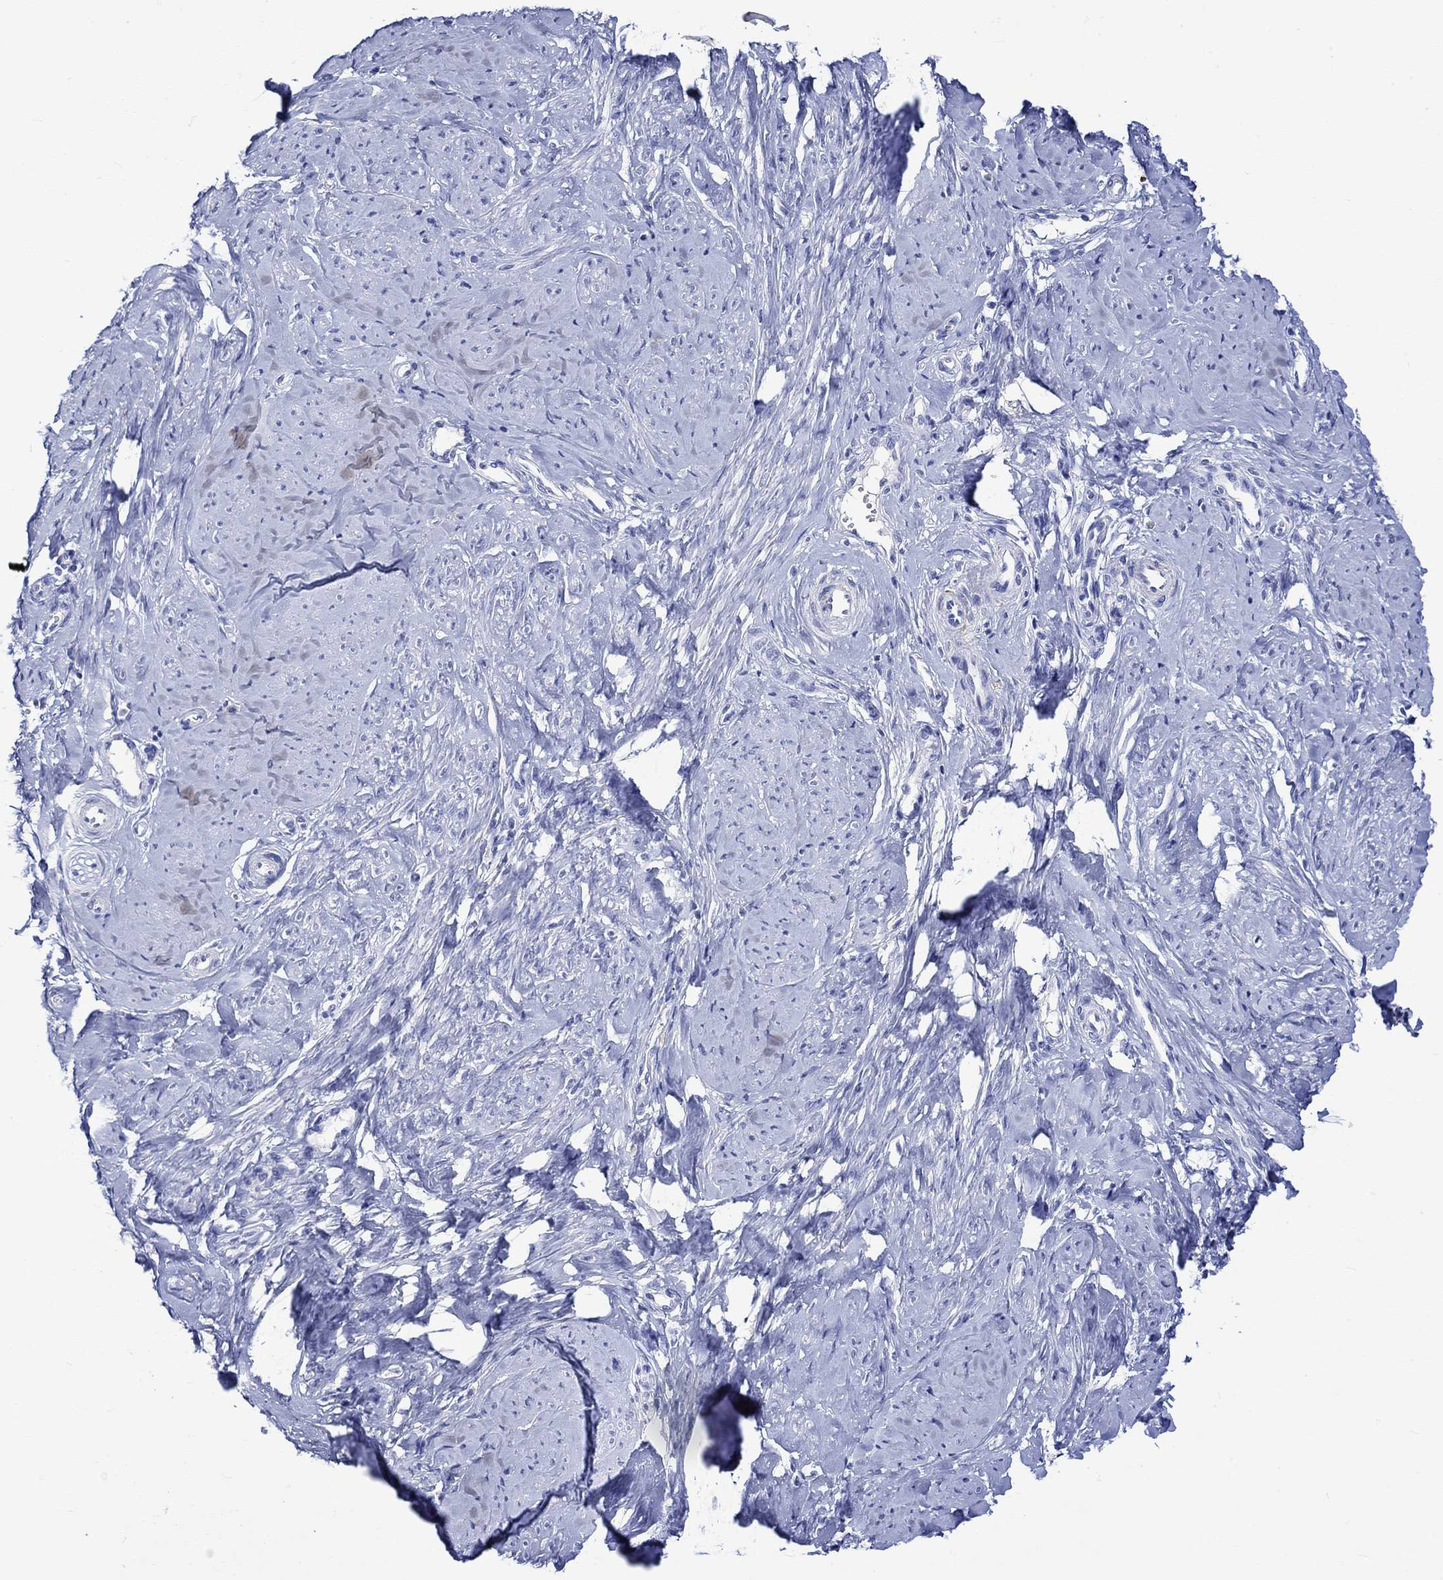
{"staining": {"intensity": "negative", "quantity": "none", "location": "none"}, "tissue": "smooth muscle", "cell_type": "Smooth muscle cells", "image_type": "normal", "snomed": [{"axis": "morphology", "description": "Normal tissue, NOS"}, {"axis": "topography", "description": "Smooth muscle"}], "caption": "High magnification brightfield microscopy of benign smooth muscle stained with DAB (brown) and counterstained with hematoxylin (blue): smooth muscle cells show no significant staining.", "gene": "KLHL35", "patient": {"sex": "female", "age": 48}}